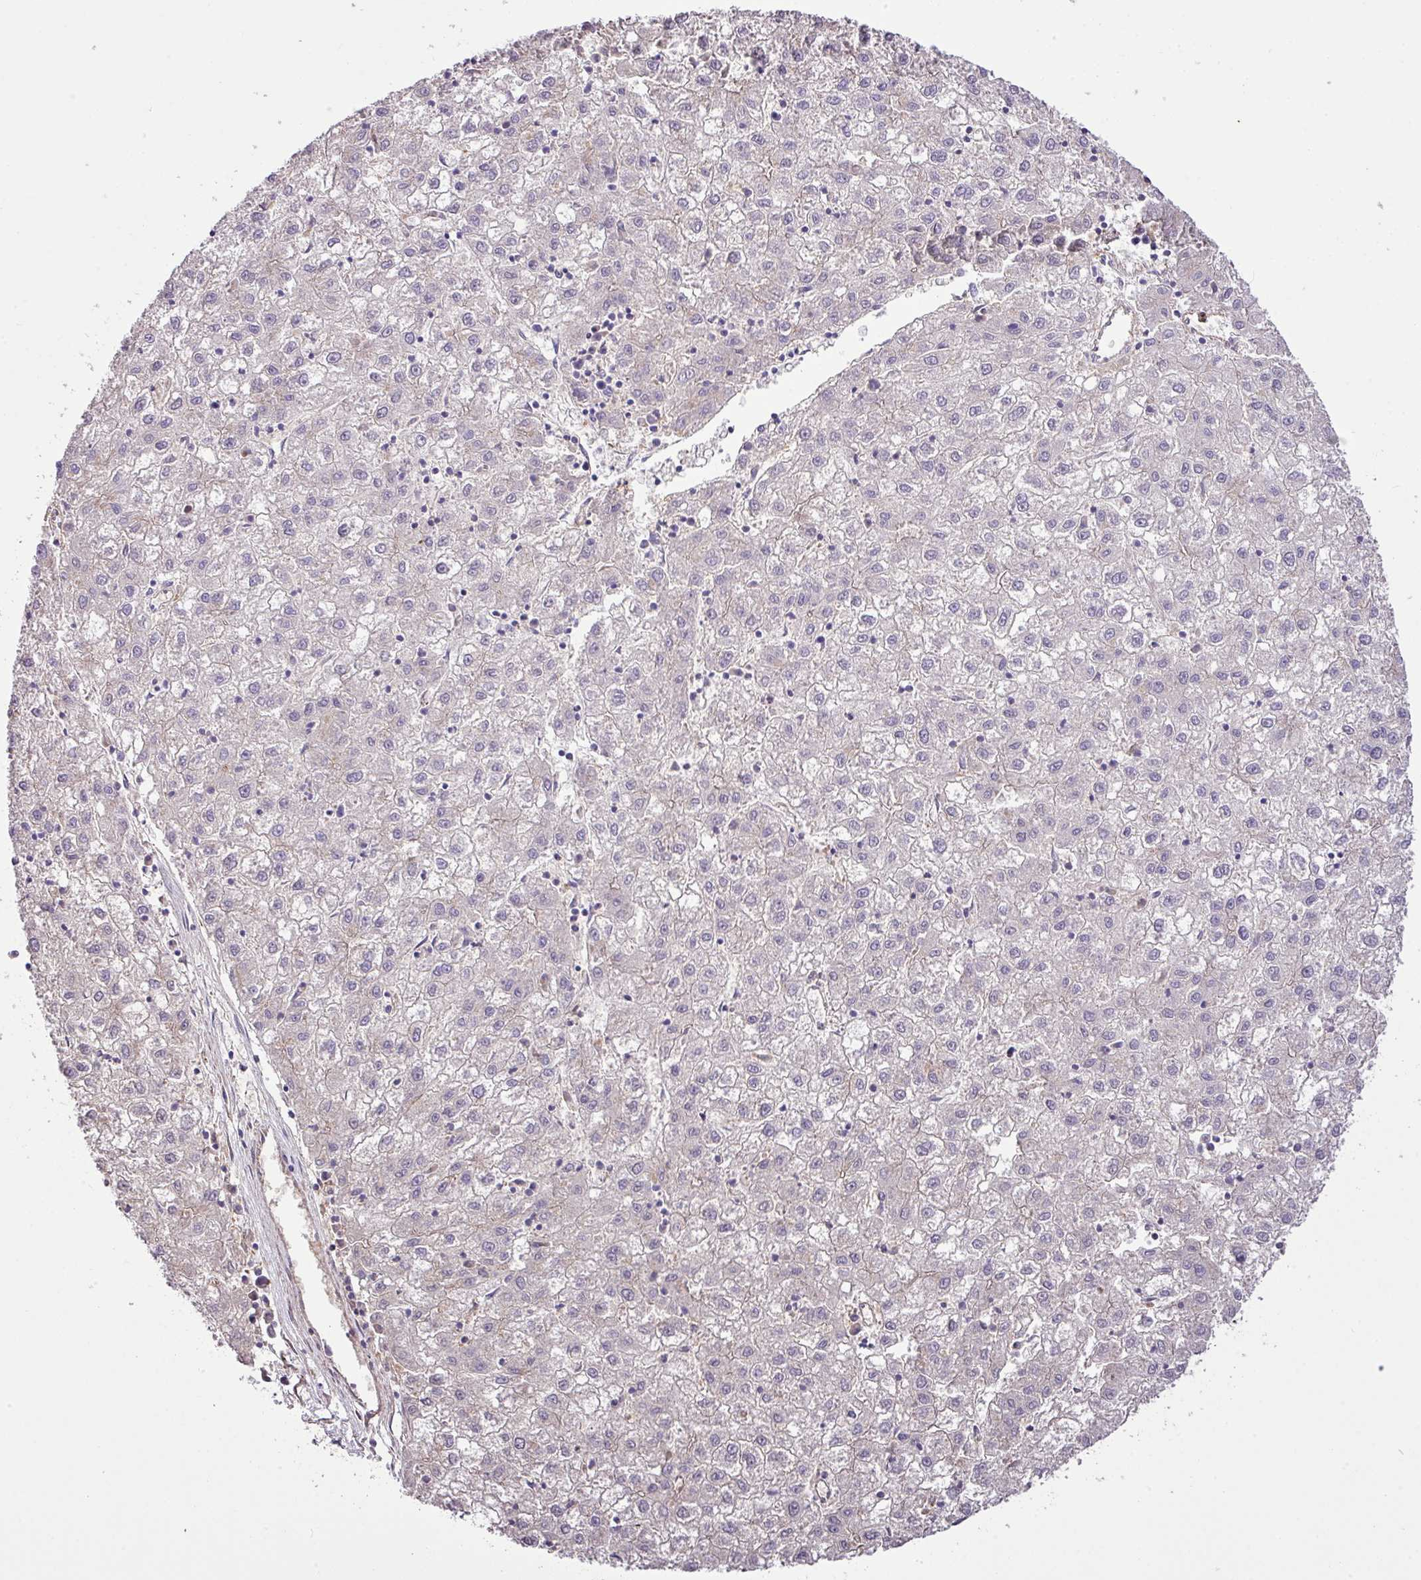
{"staining": {"intensity": "negative", "quantity": "none", "location": "none"}, "tissue": "liver cancer", "cell_type": "Tumor cells", "image_type": "cancer", "snomed": [{"axis": "morphology", "description": "Carcinoma, Hepatocellular, NOS"}, {"axis": "topography", "description": "Liver"}], "caption": "IHC histopathology image of neoplastic tissue: human liver hepatocellular carcinoma stained with DAB shows no significant protein expression in tumor cells.", "gene": "CTXN2", "patient": {"sex": "male", "age": 72}}